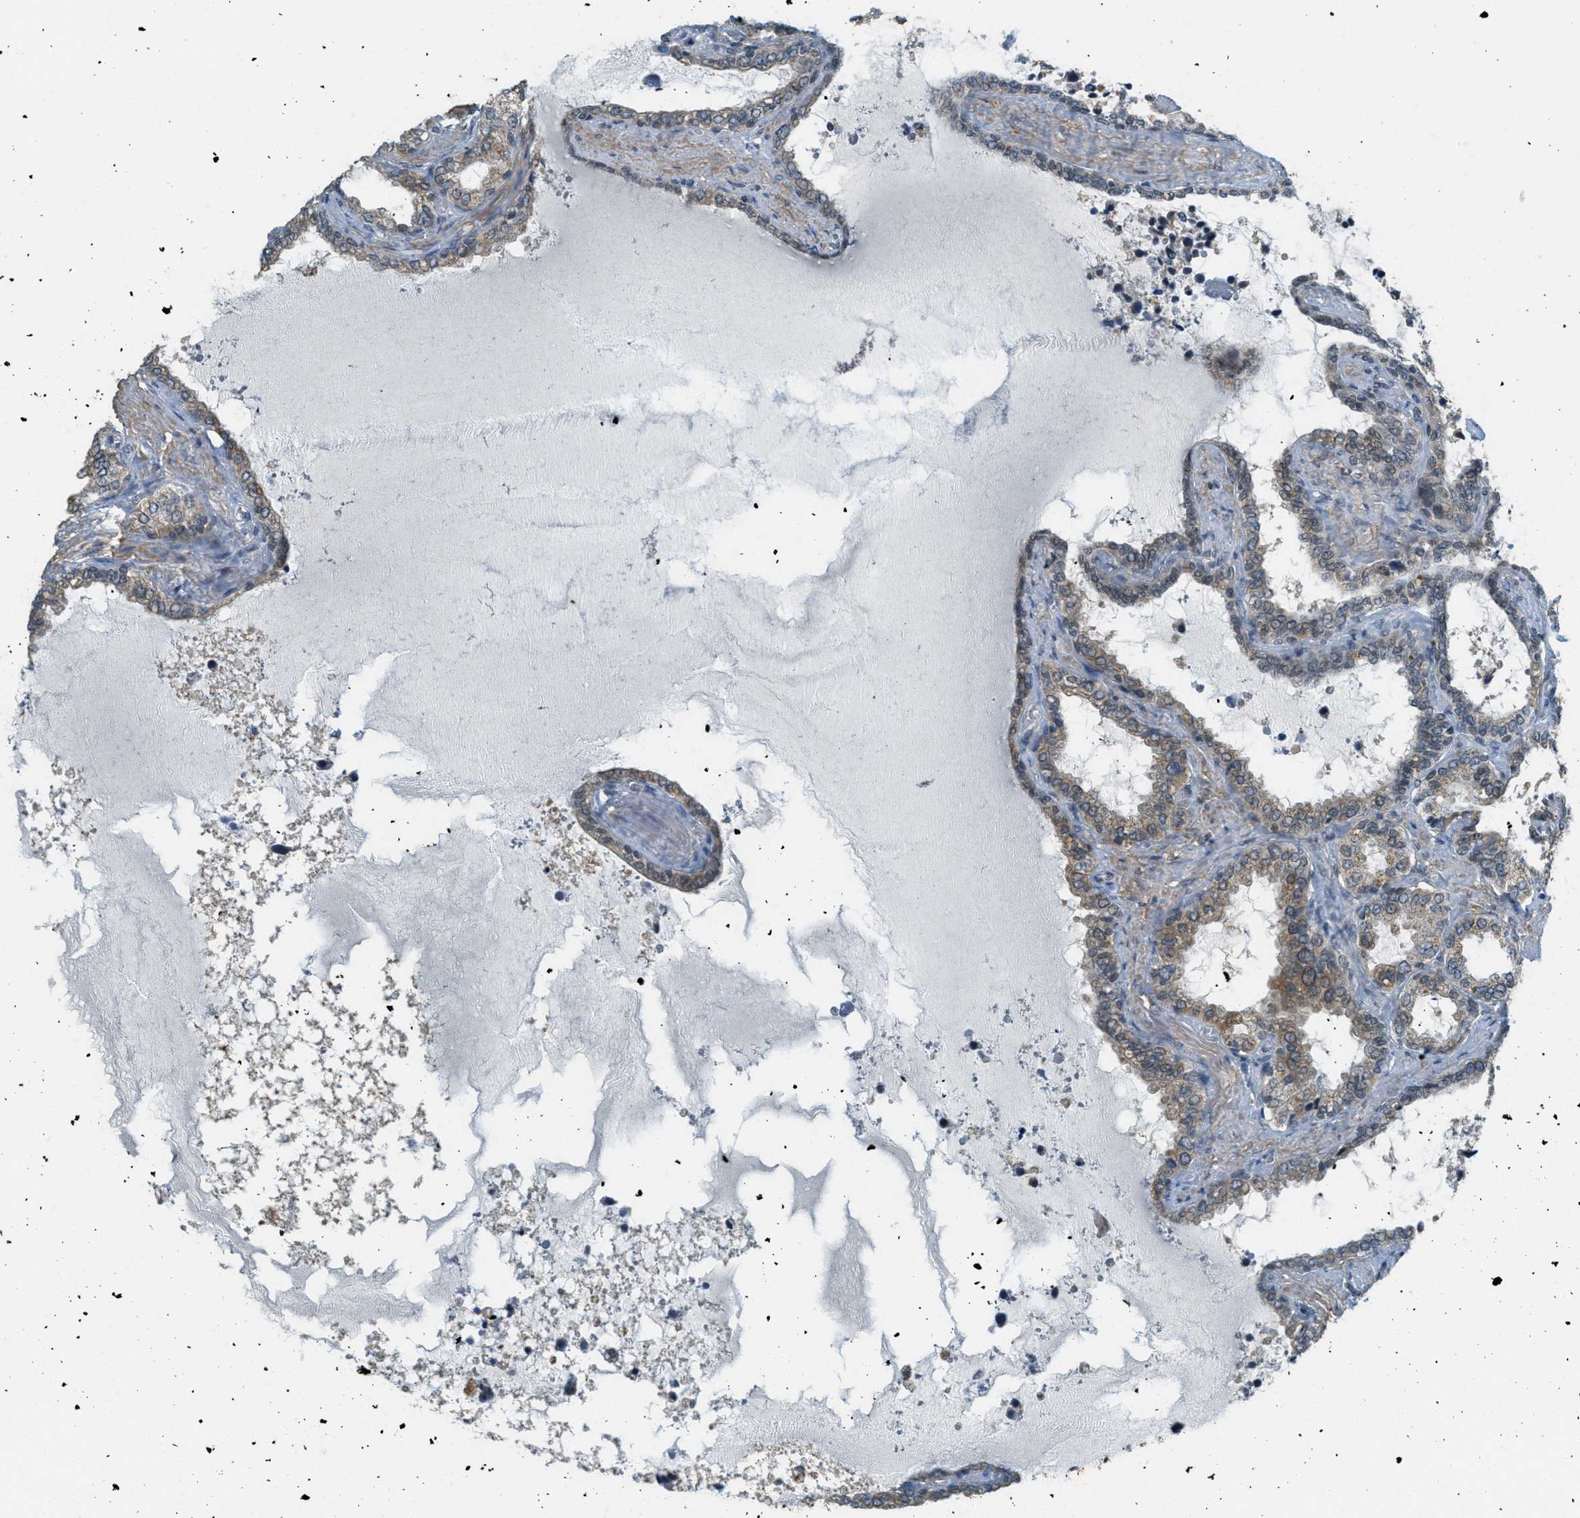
{"staining": {"intensity": "weak", "quantity": ">75%", "location": "cytoplasmic/membranous"}, "tissue": "seminal vesicle", "cell_type": "Glandular cells", "image_type": "normal", "snomed": [{"axis": "morphology", "description": "Normal tissue, NOS"}, {"axis": "topography", "description": "Seminal veicle"}], "caption": "Human seminal vesicle stained with a brown dye exhibits weak cytoplasmic/membranous positive expression in approximately >75% of glandular cells.", "gene": "TCF20", "patient": {"sex": "male", "age": 46}}